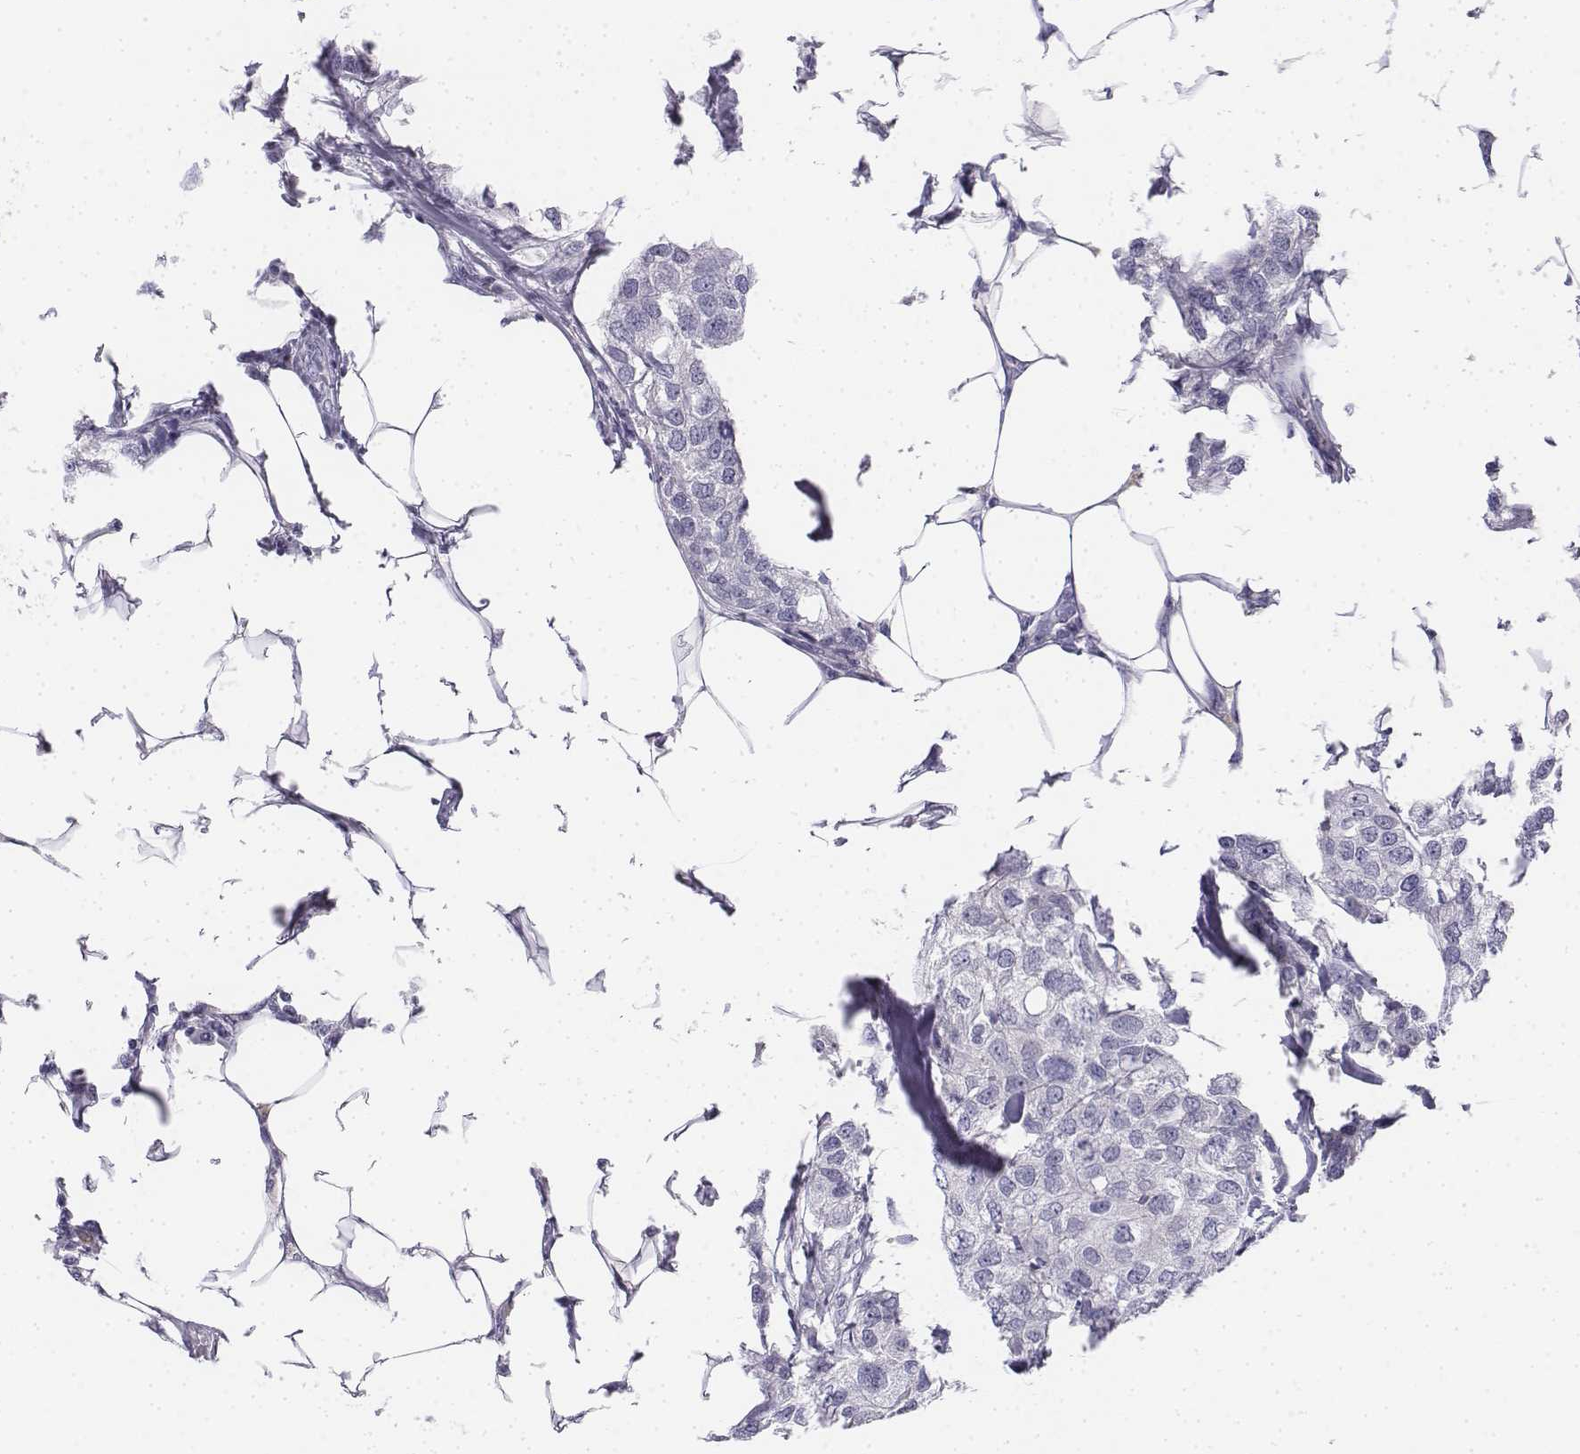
{"staining": {"intensity": "negative", "quantity": "none", "location": "none"}, "tissue": "breast cancer", "cell_type": "Tumor cells", "image_type": "cancer", "snomed": [{"axis": "morphology", "description": "Duct carcinoma"}, {"axis": "topography", "description": "Breast"}], "caption": "DAB immunohistochemical staining of breast cancer demonstrates no significant expression in tumor cells.", "gene": "TH", "patient": {"sex": "female", "age": 80}}